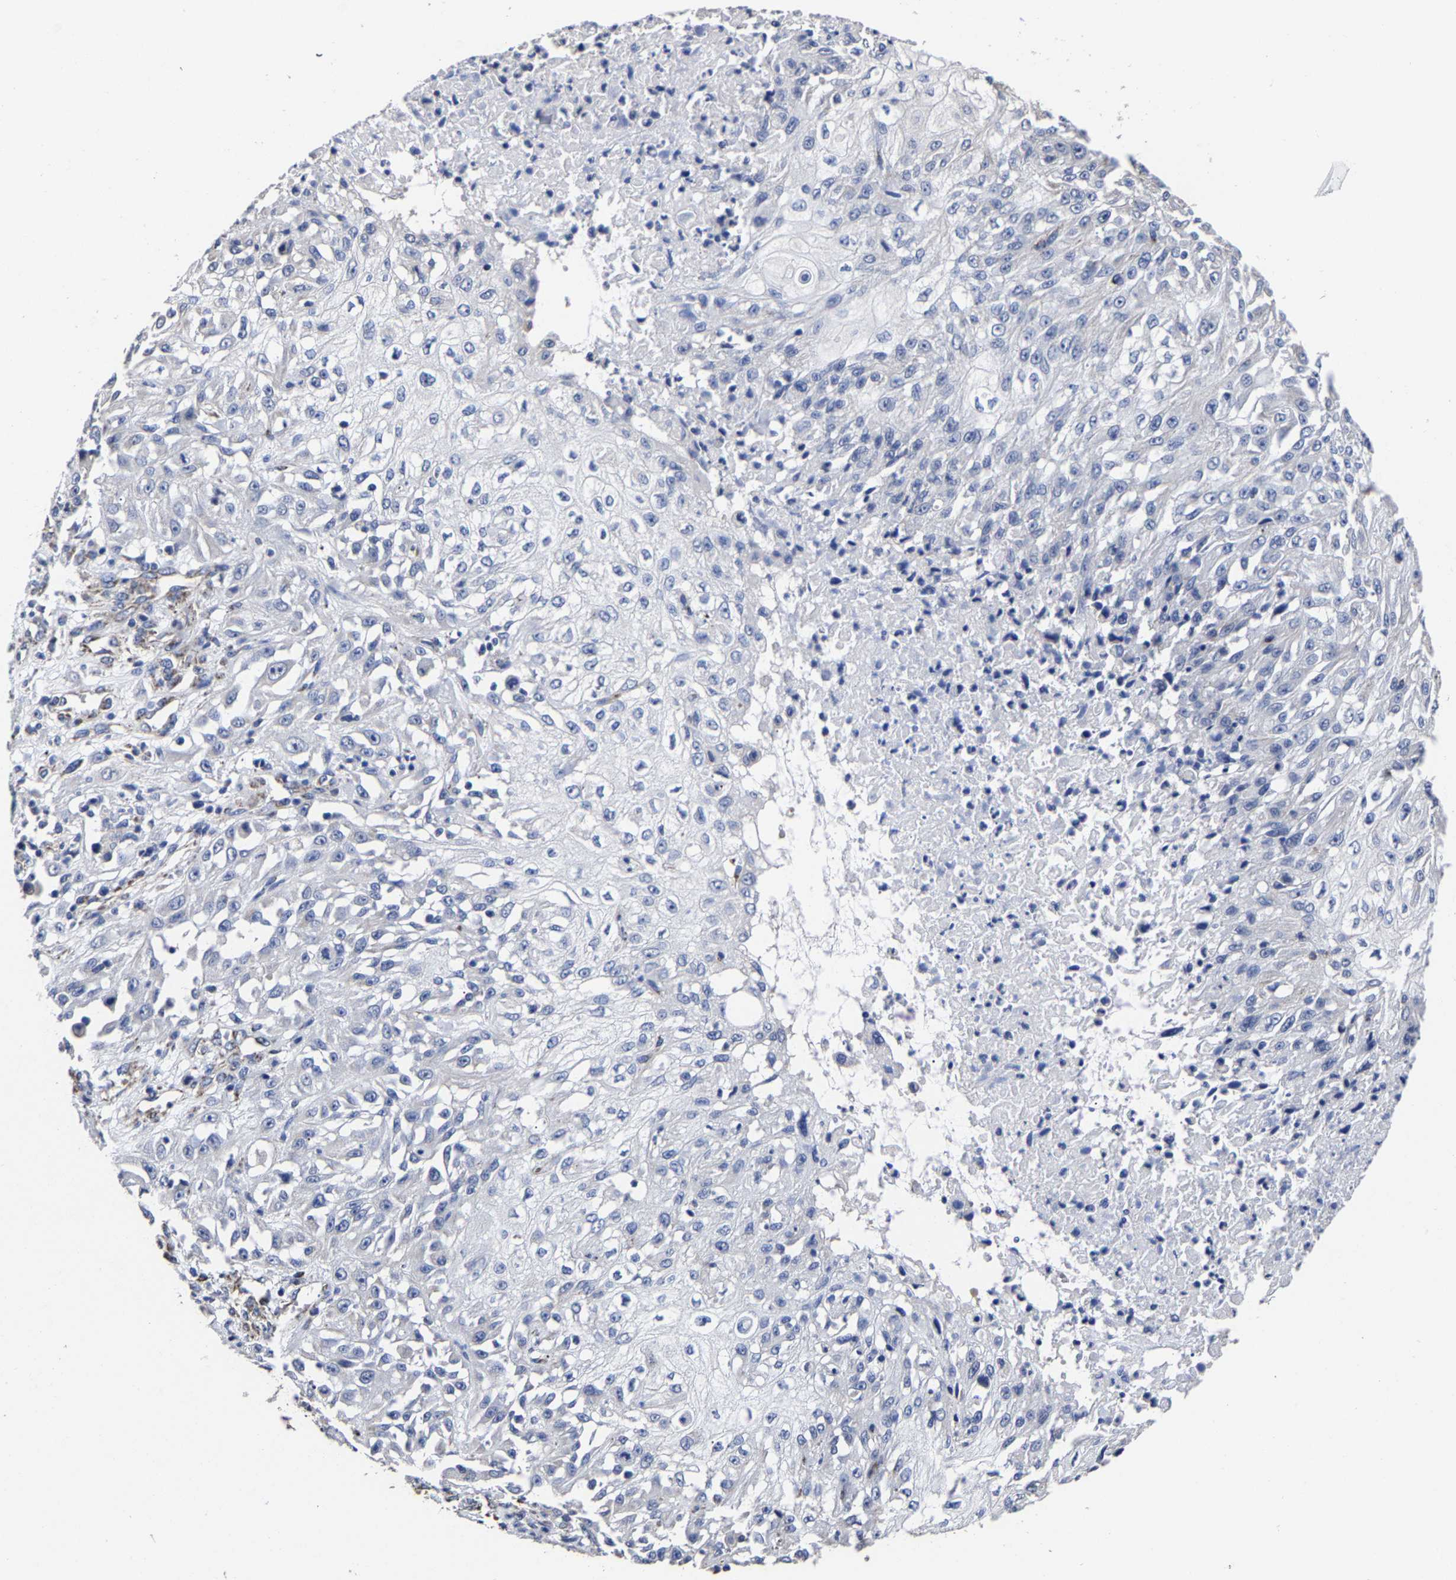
{"staining": {"intensity": "negative", "quantity": "none", "location": "none"}, "tissue": "skin cancer", "cell_type": "Tumor cells", "image_type": "cancer", "snomed": [{"axis": "morphology", "description": "Squamous cell carcinoma, NOS"}, {"axis": "morphology", "description": "Squamous cell carcinoma, metastatic, NOS"}, {"axis": "topography", "description": "Skin"}, {"axis": "topography", "description": "Lymph node"}], "caption": "The image exhibits no significant expression in tumor cells of skin cancer.", "gene": "AASS", "patient": {"sex": "male", "age": 75}}